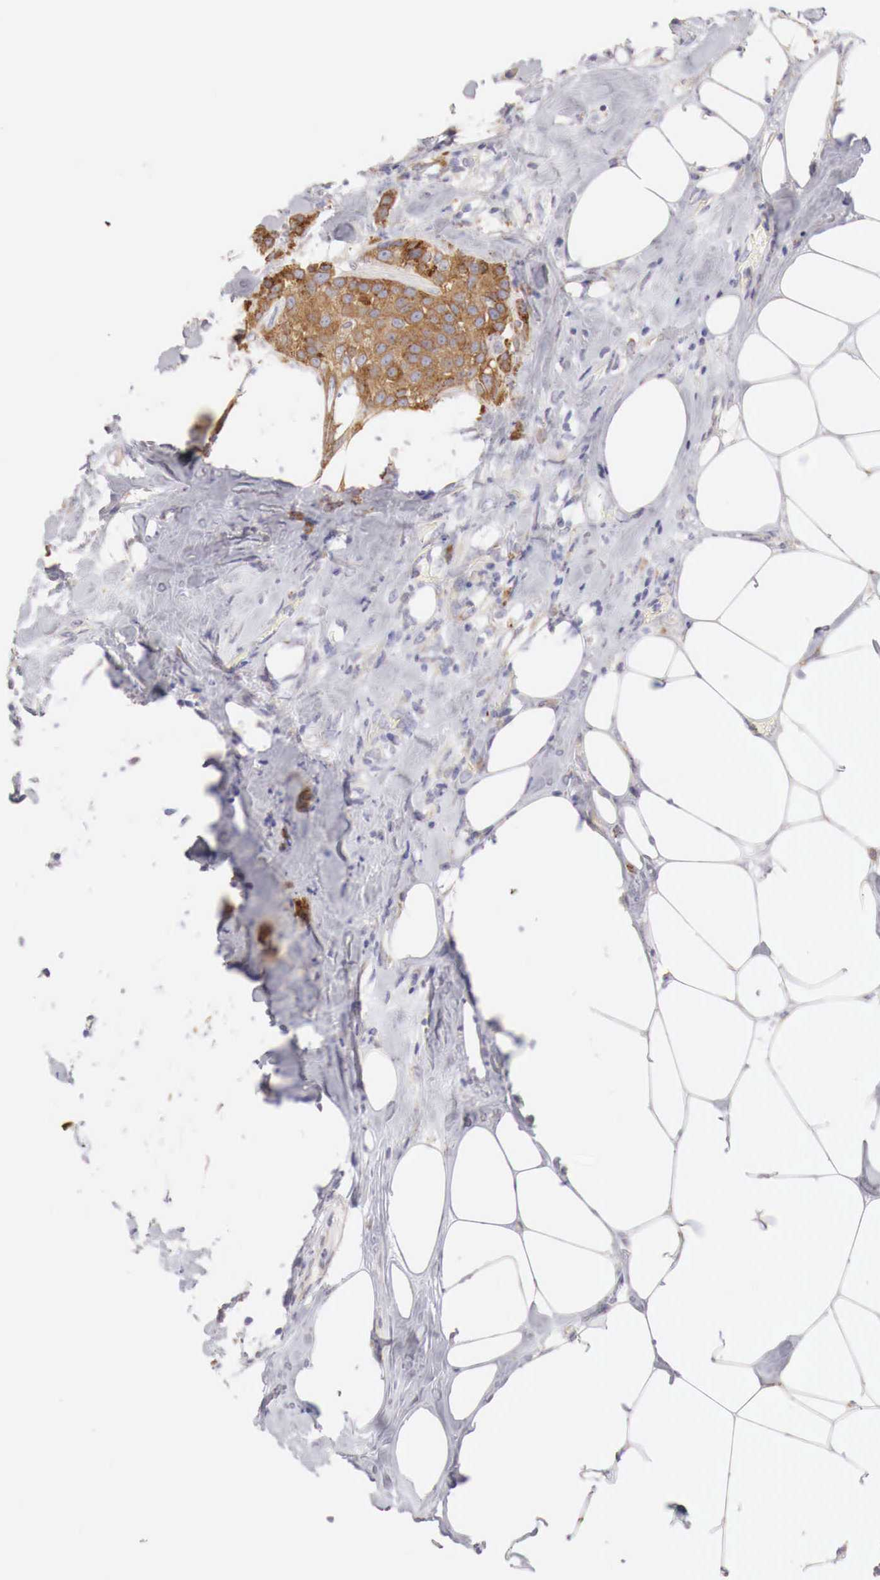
{"staining": {"intensity": "strong", "quantity": ">75%", "location": "cytoplasmic/membranous"}, "tissue": "breast cancer", "cell_type": "Tumor cells", "image_type": "cancer", "snomed": [{"axis": "morphology", "description": "Duct carcinoma"}, {"axis": "topography", "description": "Breast"}], "caption": "Protein staining reveals strong cytoplasmic/membranous positivity in about >75% of tumor cells in infiltrating ductal carcinoma (breast).", "gene": "NSDHL", "patient": {"sex": "female", "age": 45}}